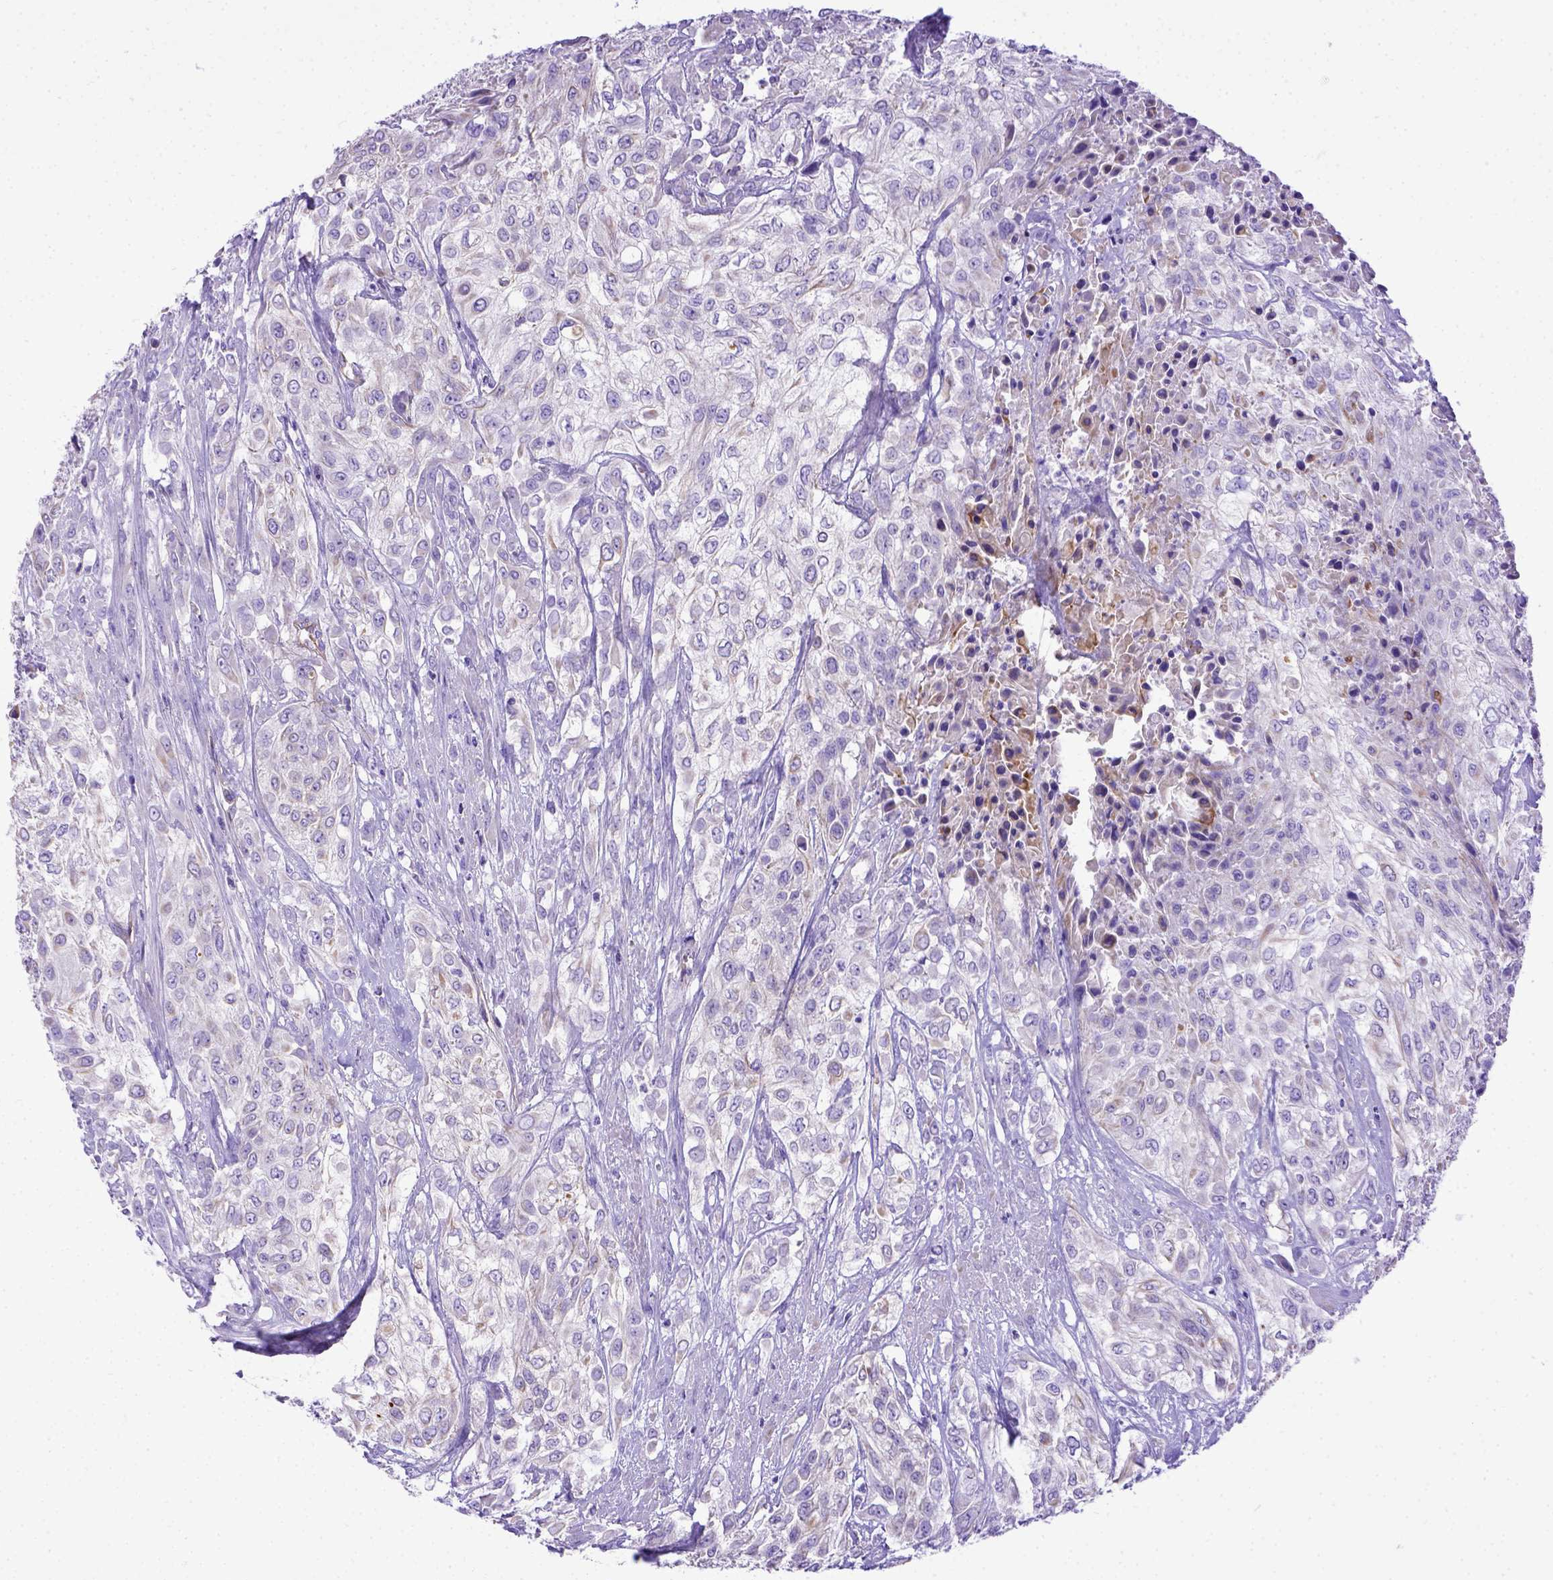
{"staining": {"intensity": "weak", "quantity": "25%-75%", "location": "cytoplasmic/membranous"}, "tissue": "urothelial cancer", "cell_type": "Tumor cells", "image_type": "cancer", "snomed": [{"axis": "morphology", "description": "Urothelial carcinoma, High grade"}, {"axis": "topography", "description": "Urinary bladder"}], "caption": "A brown stain labels weak cytoplasmic/membranous staining of a protein in human urothelial cancer tumor cells.", "gene": "LRRC18", "patient": {"sex": "male", "age": 57}}